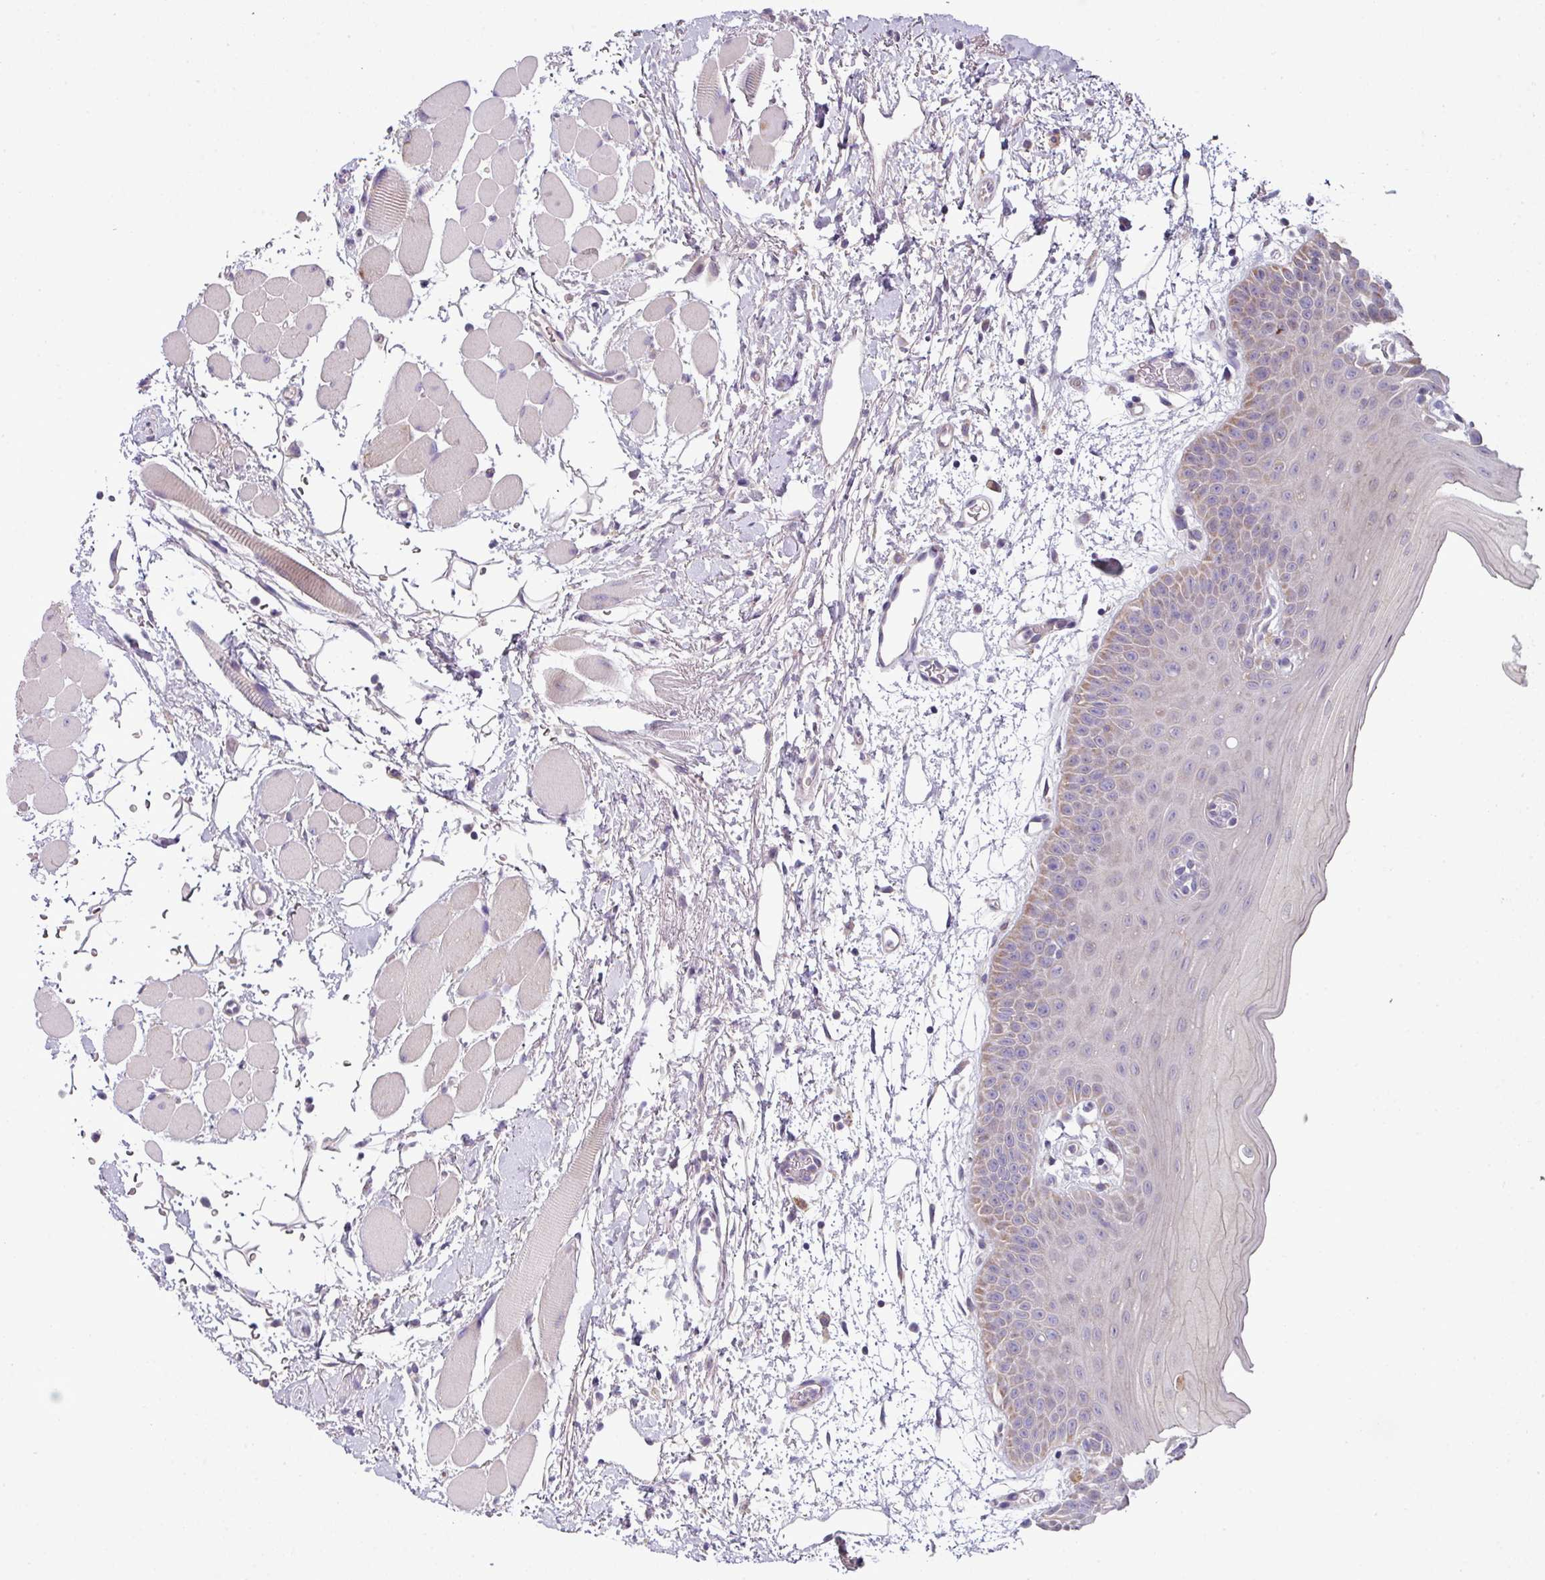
{"staining": {"intensity": "weak", "quantity": "25%-75%", "location": "cytoplasmic/membranous"}, "tissue": "oral mucosa", "cell_type": "Squamous epithelial cells", "image_type": "normal", "snomed": [{"axis": "morphology", "description": "Normal tissue, NOS"}, {"axis": "topography", "description": "Oral tissue"}, {"axis": "topography", "description": "Tounge, NOS"}], "caption": "Human oral mucosa stained for a protein (brown) displays weak cytoplasmic/membranous positive staining in about 25%-75% of squamous epithelial cells.", "gene": "LRRC9", "patient": {"sex": "female", "age": 59}}